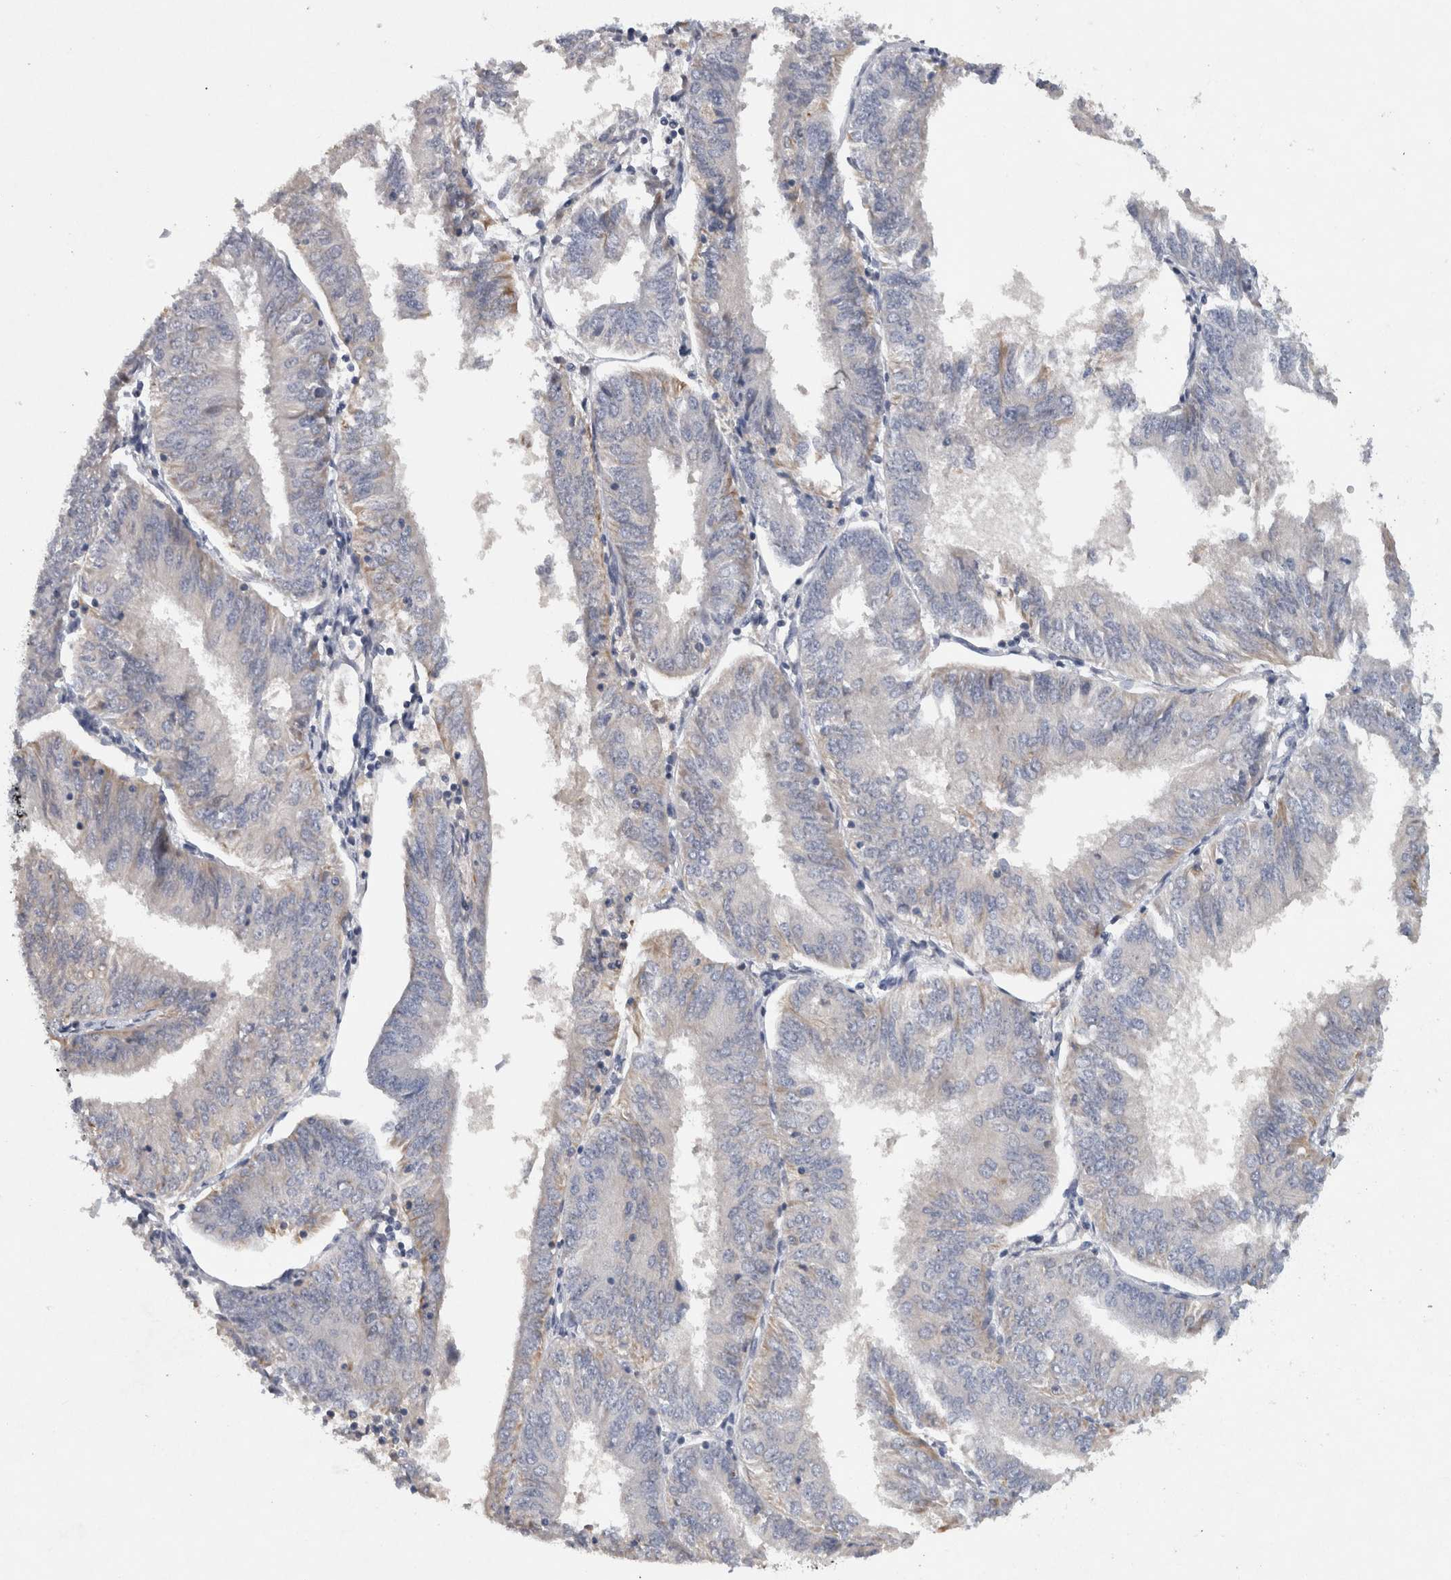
{"staining": {"intensity": "weak", "quantity": "<25%", "location": "cytoplasmic/membranous"}, "tissue": "endometrial cancer", "cell_type": "Tumor cells", "image_type": "cancer", "snomed": [{"axis": "morphology", "description": "Adenocarcinoma, NOS"}, {"axis": "topography", "description": "Endometrium"}], "caption": "This is an immunohistochemistry (IHC) image of human adenocarcinoma (endometrial). There is no staining in tumor cells.", "gene": "HEXD", "patient": {"sex": "female", "age": 58}}